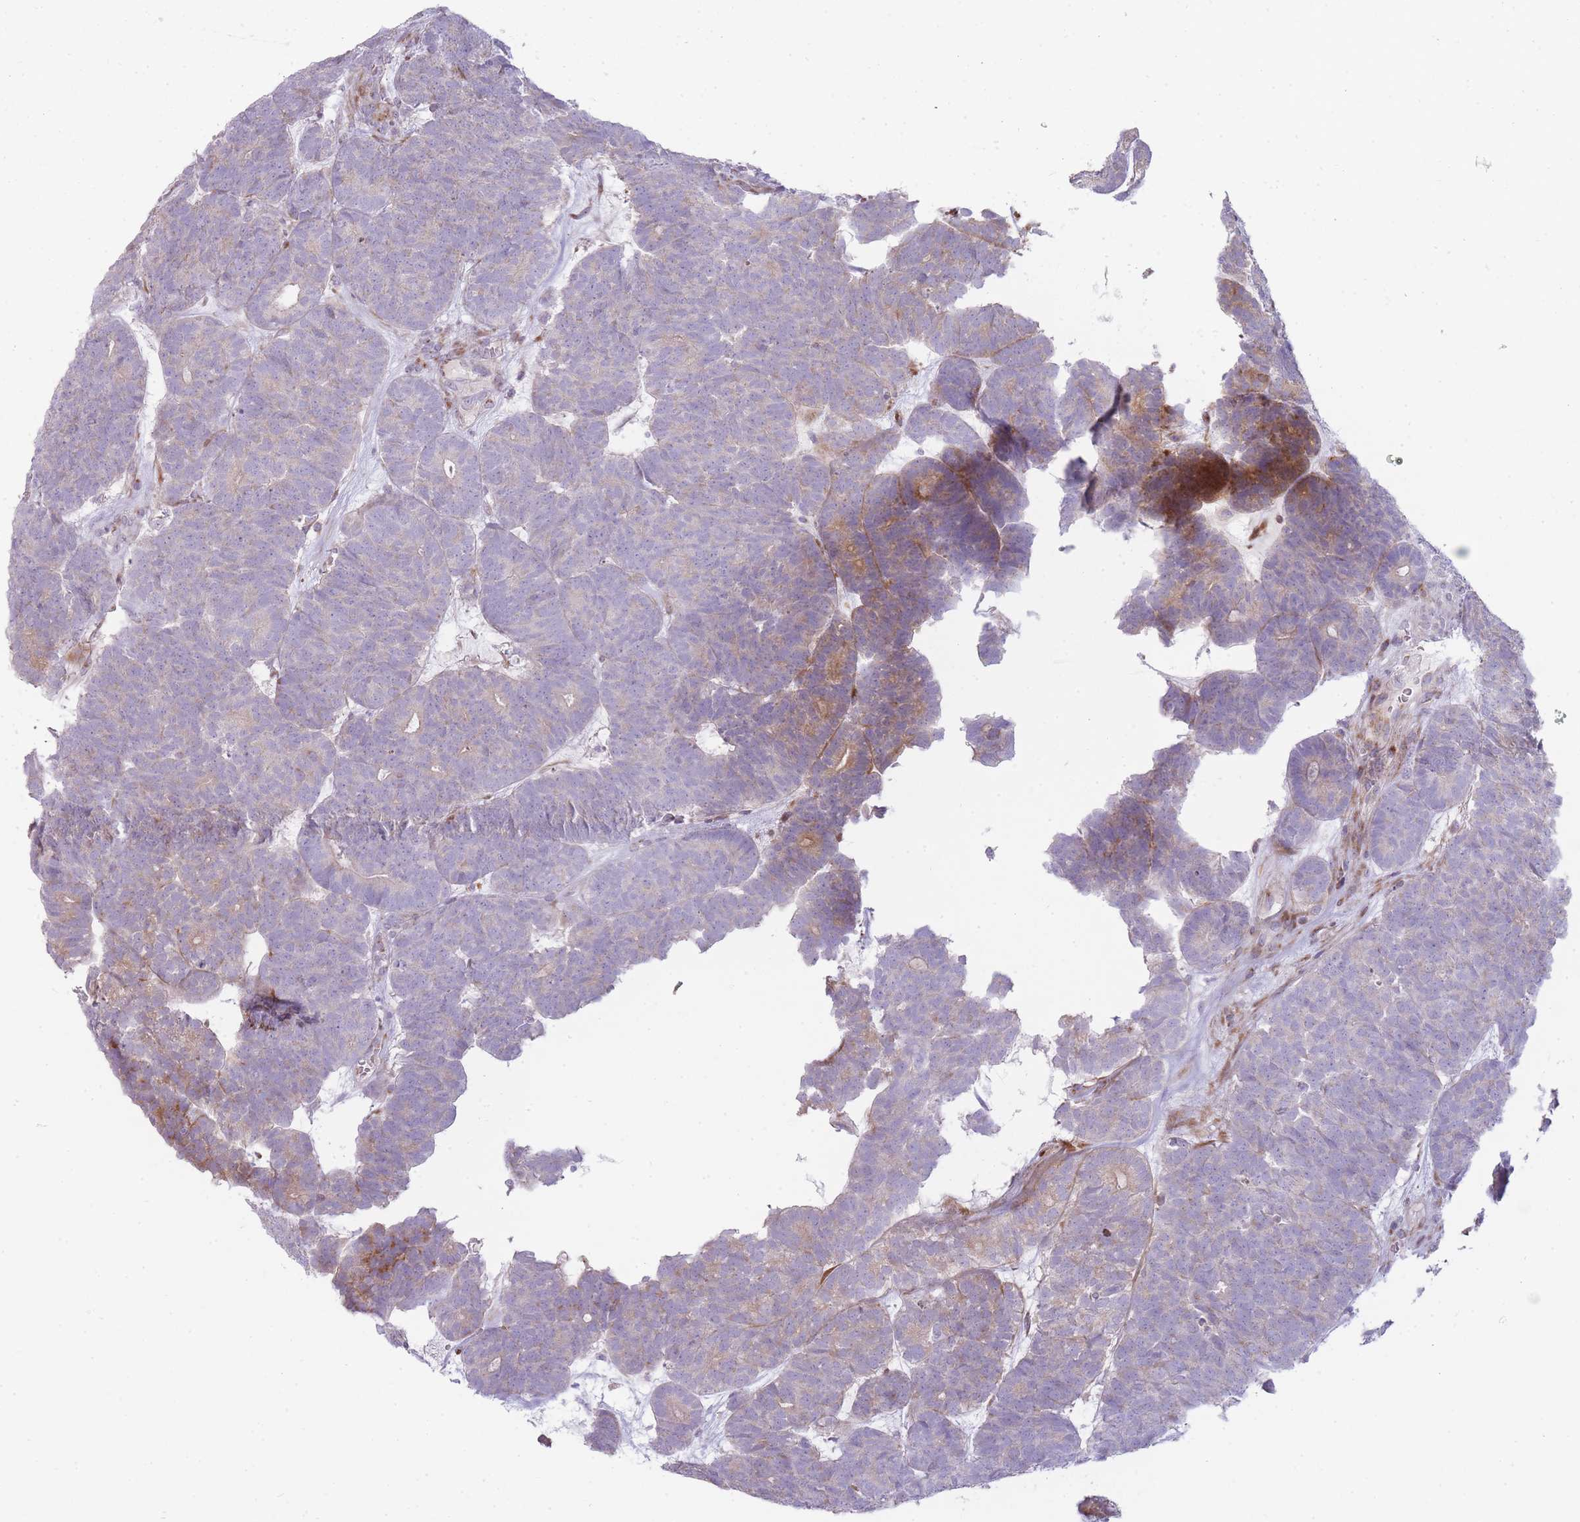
{"staining": {"intensity": "moderate", "quantity": "<25%", "location": "cytoplasmic/membranous"}, "tissue": "head and neck cancer", "cell_type": "Tumor cells", "image_type": "cancer", "snomed": [{"axis": "morphology", "description": "Adenocarcinoma, NOS"}, {"axis": "topography", "description": "Head-Neck"}], "caption": "Immunohistochemistry (IHC) of head and neck cancer exhibits low levels of moderate cytoplasmic/membranous staining in approximately <25% of tumor cells. (DAB (3,3'-diaminobenzidine) IHC with brightfield microscopy, high magnification).", "gene": "PPP3R2", "patient": {"sex": "female", "age": 81}}